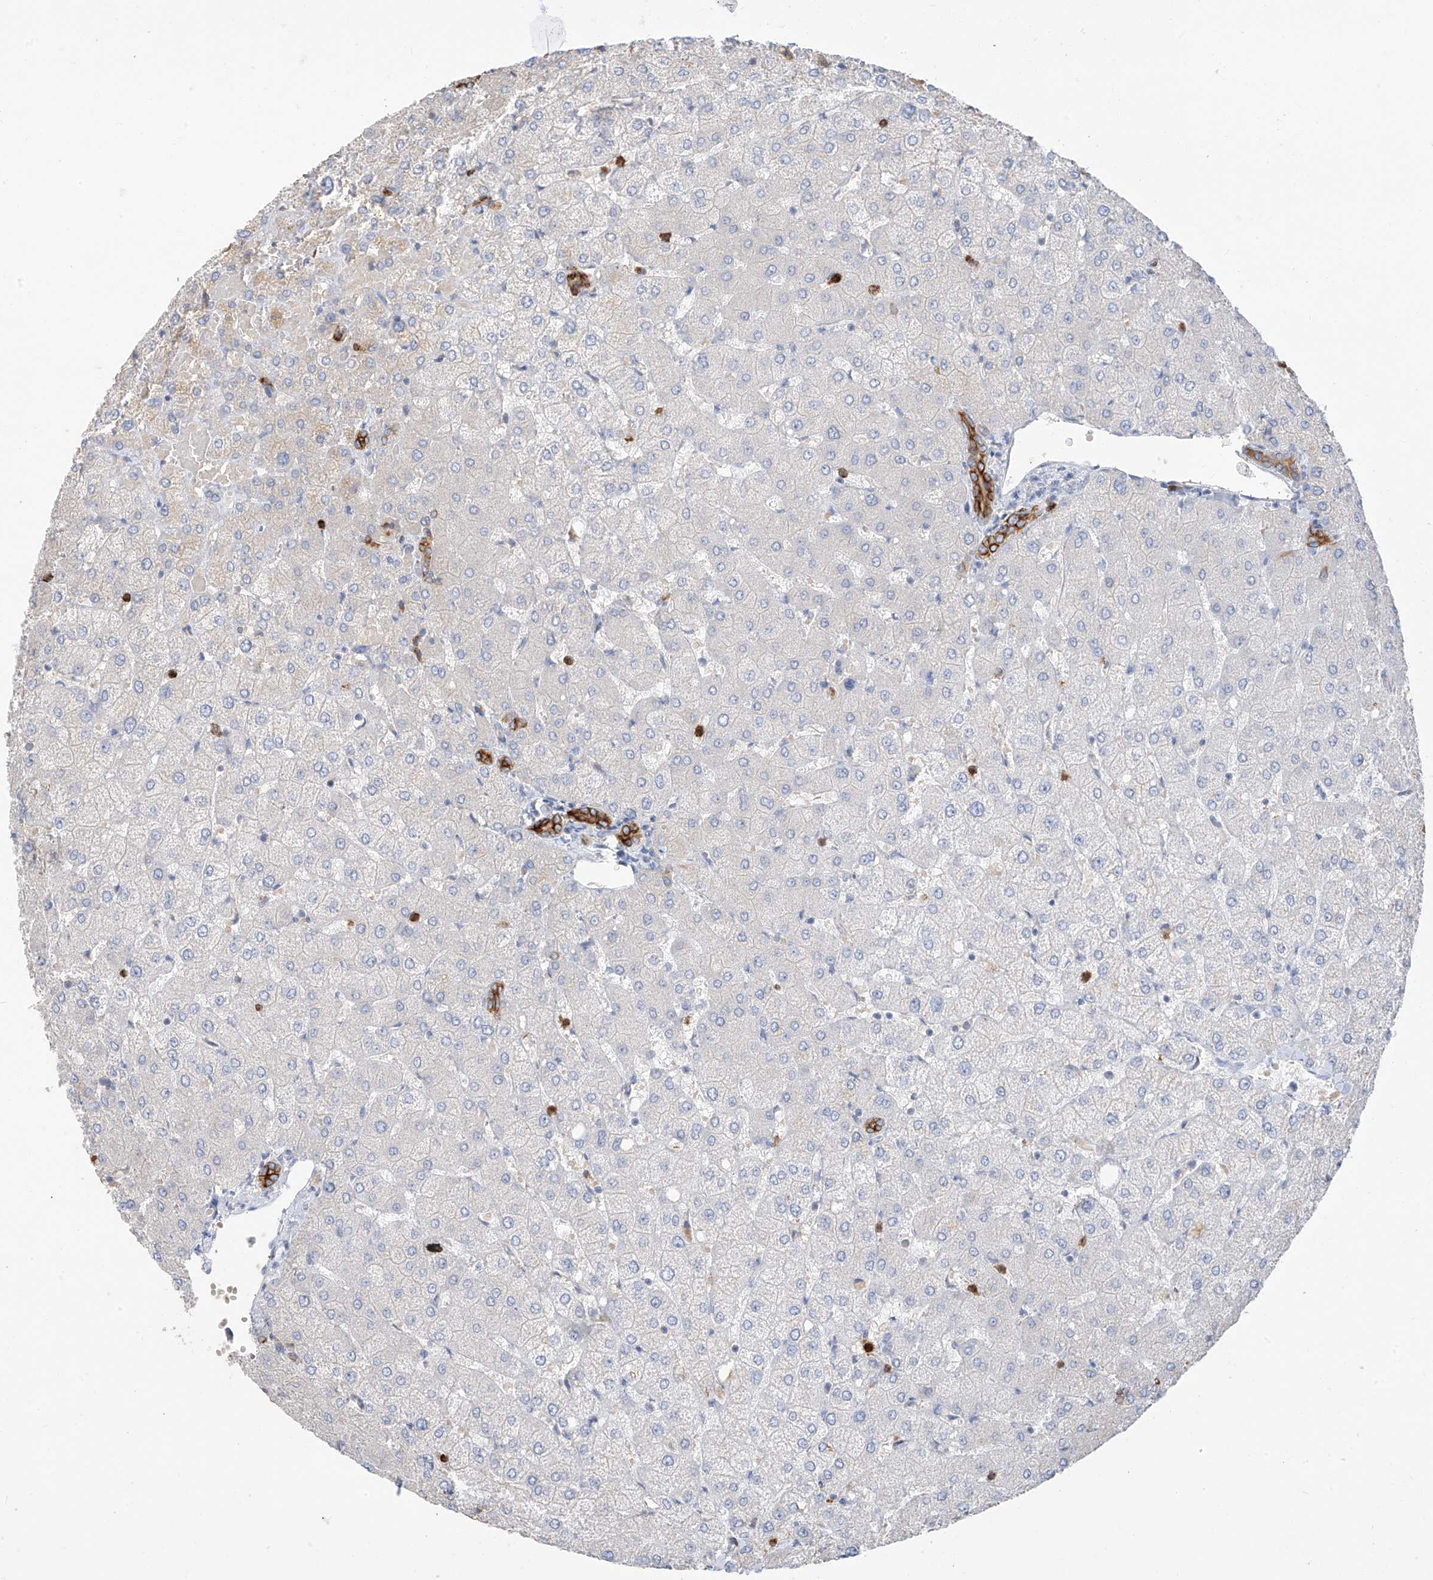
{"staining": {"intensity": "strong", "quantity": ">75%", "location": "cytoplasmic/membranous"}, "tissue": "liver", "cell_type": "Cholangiocytes", "image_type": "normal", "snomed": [{"axis": "morphology", "description": "Normal tissue, NOS"}, {"axis": "topography", "description": "Liver"}], "caption": "Brown immunohistochemical staining in benign human liver exhibits strong cytoplasmic/membranous staining in approximately >75% of cholangiocytes.", "gene": "PAFAH1B3", "patient": {"sex": "female", "age": 54}}